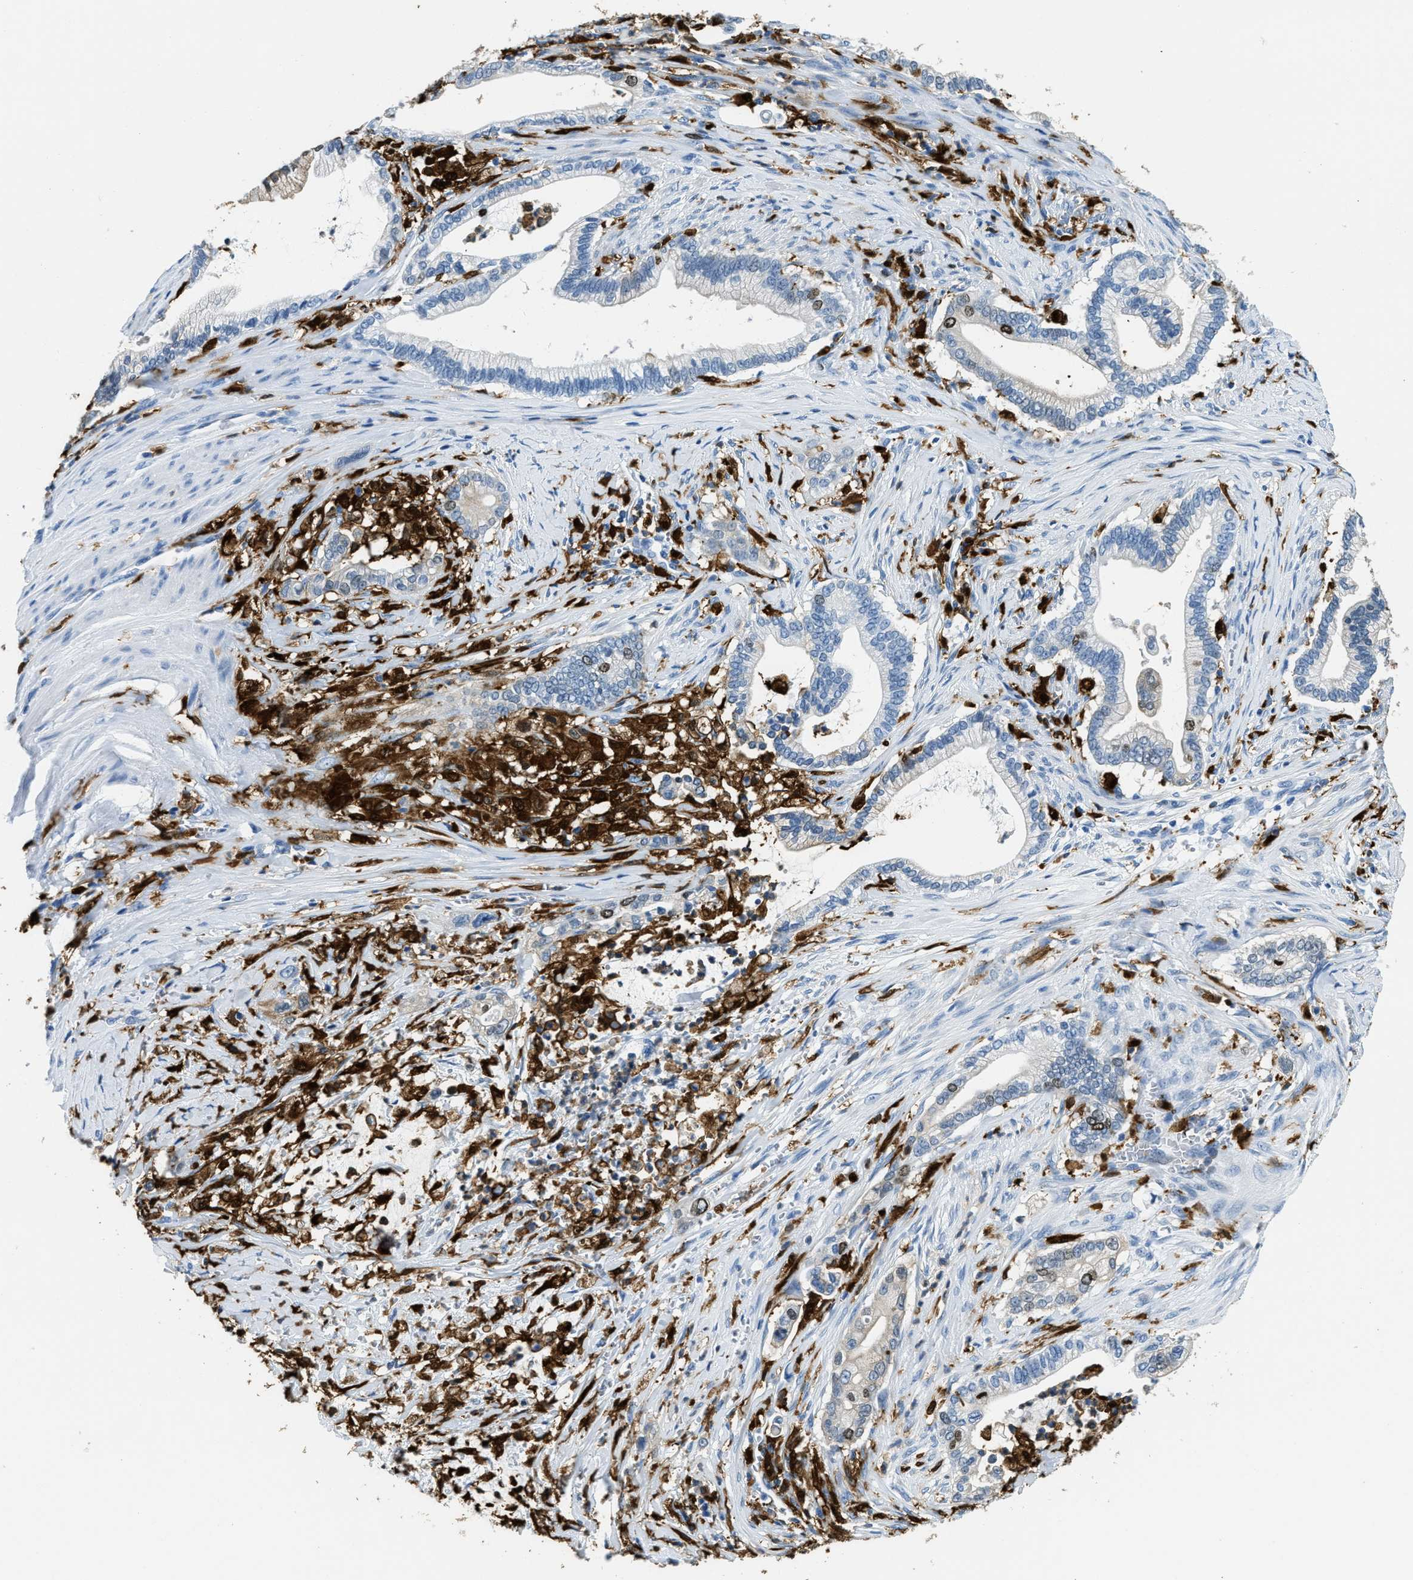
{"staining": {"intensity": "negative", "quantity": "none", "location": "none"}, "tissue": "pancreatic cancer", "cell_type": "Tumor cells", "image_type": "cancer", "snomed": [{"axis": "morphology", "description": "Adenocarcinoma, NOS"}, {"axis": "topography", "description": "Pancreas"}], "caption": "This is a image of immunohistochemistry (IHC) staining of pancreatic cancer, which shows no expression in tumor cells.", "gene": "CAPG", "patient": {"sex": "male", "age": 69}}